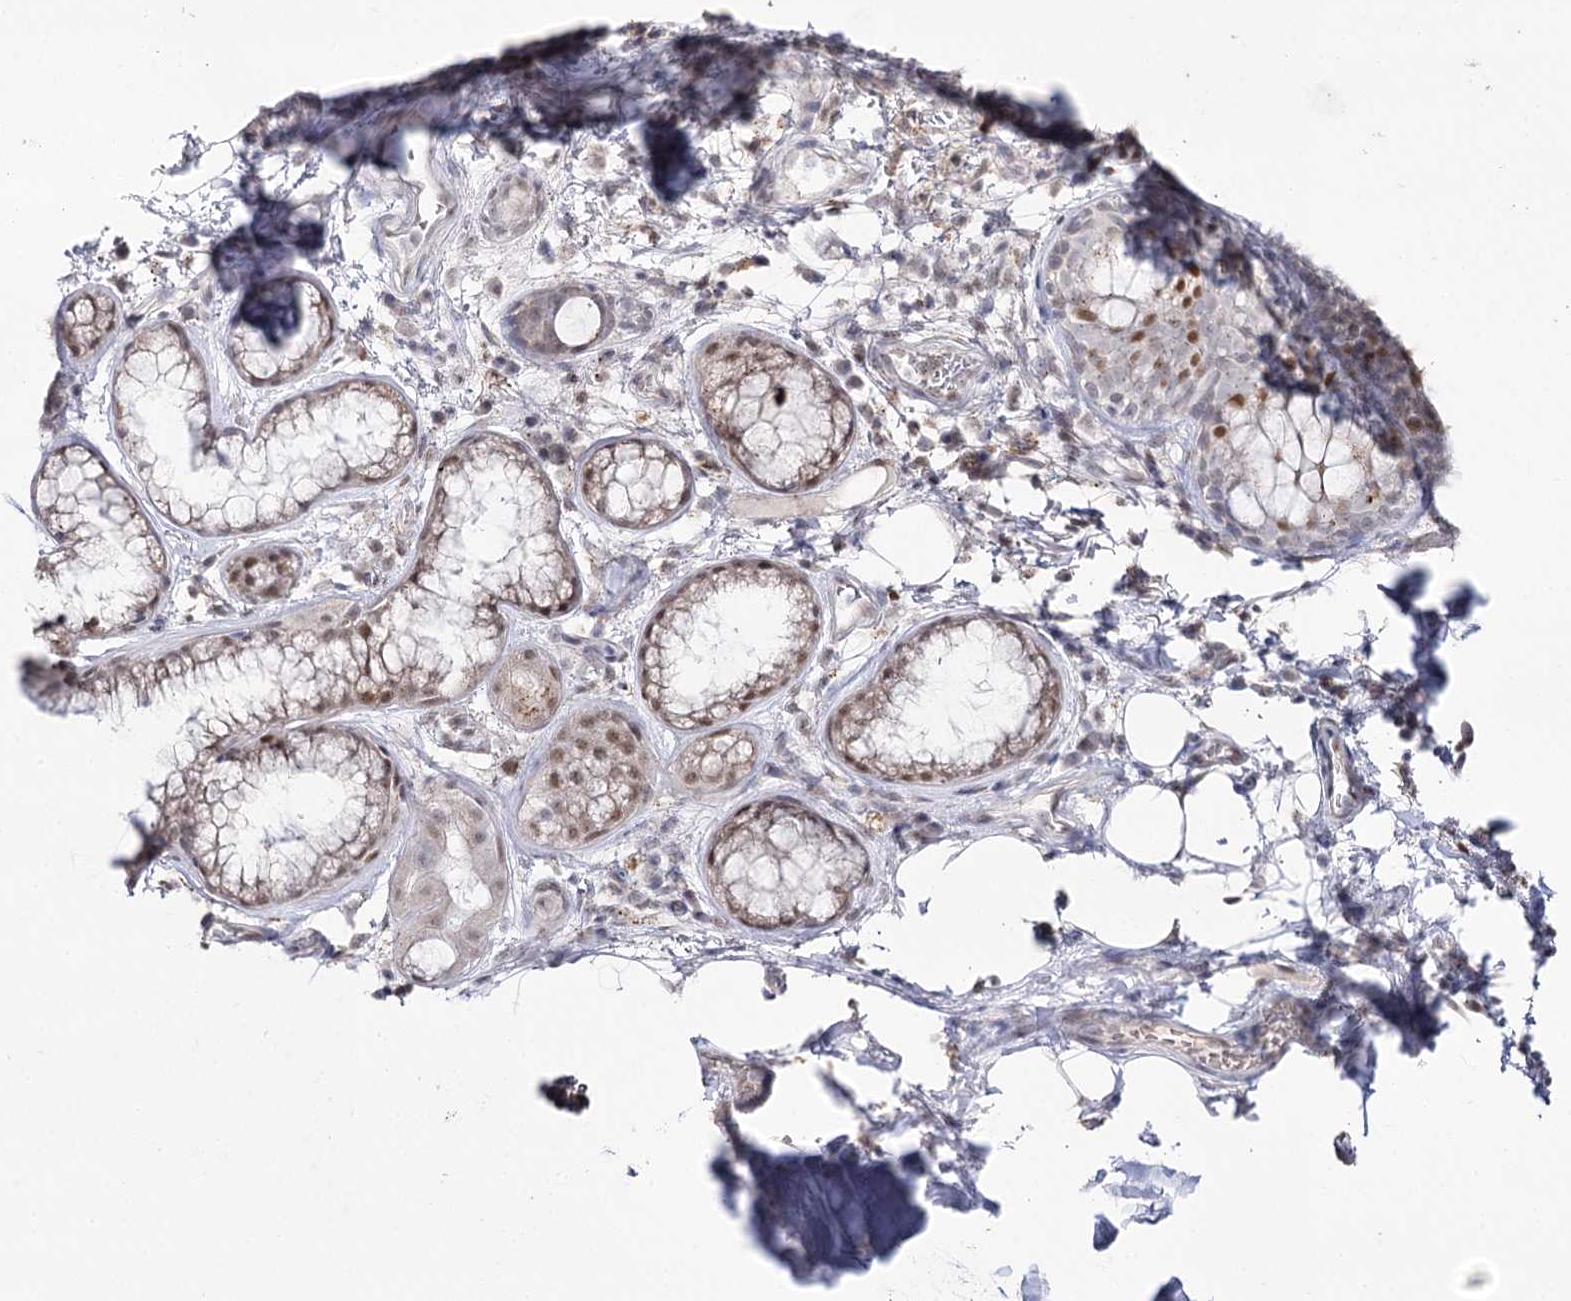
{"staining": {"intensity": "negative", "quantity": "none", "location": "none"}, "tissue": "adipose tissue", "cell_type": "Adipocytes", "image_type": "normal", "snomed": [{"axis": "morphology", "description": "Normal tissue, NOS"}, {"axis": "topography", "description": "Lymph node"}, {"axis": "topography", "description": "Cartilage tissue"}, {"axis": "topography", "description": "Bronchus"}], "caption": "This photomicrograph is of unremarkable adipose tissue stained with immunohistochemistry (IHC) to label a protein in brown with the nuclei are counter-stained blue. There is no expression in adipocytes.", "gene": "VGLL4", "patient": {"sex": "male", "age": 63}}